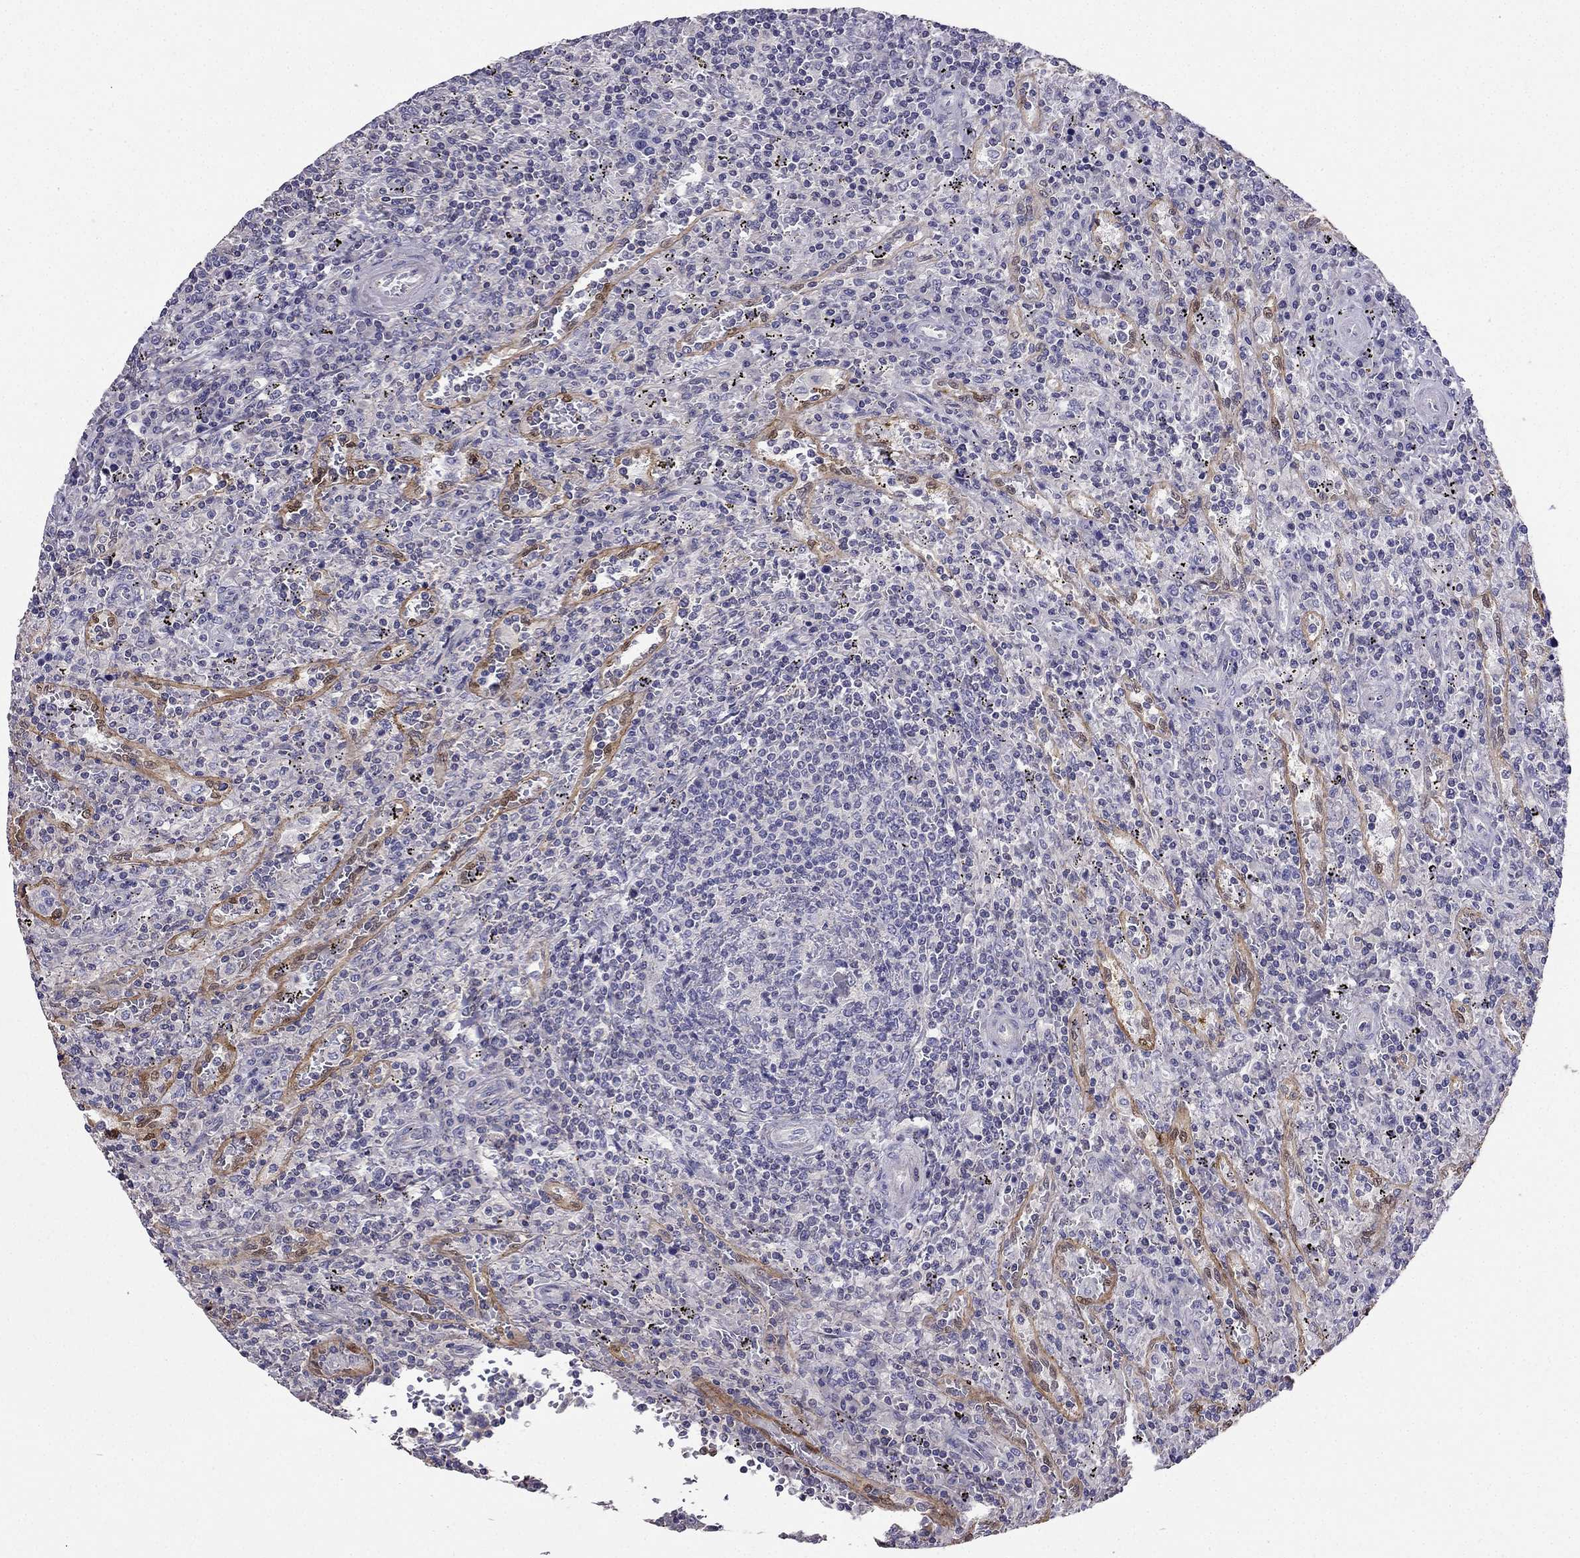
{"staining": {"intensity": "negative", "quantity": "none", "location": "none"}, "tissue": "lymphoma", "cell_type": "Tumor cells", "image_type": "cancer", "snomed": [{"axis": "morphology", "description": "Malignant lymphoma, non-Hodgkin's type, Low grade"}, {"axis": "topography", "description": "Spleen"}], "caption": "Immunohistochemical staining of lymphoma displays no significant expression in tumor cells.", "gene": "AS3MT", "patient": {"sex": "male", "age": 62}}